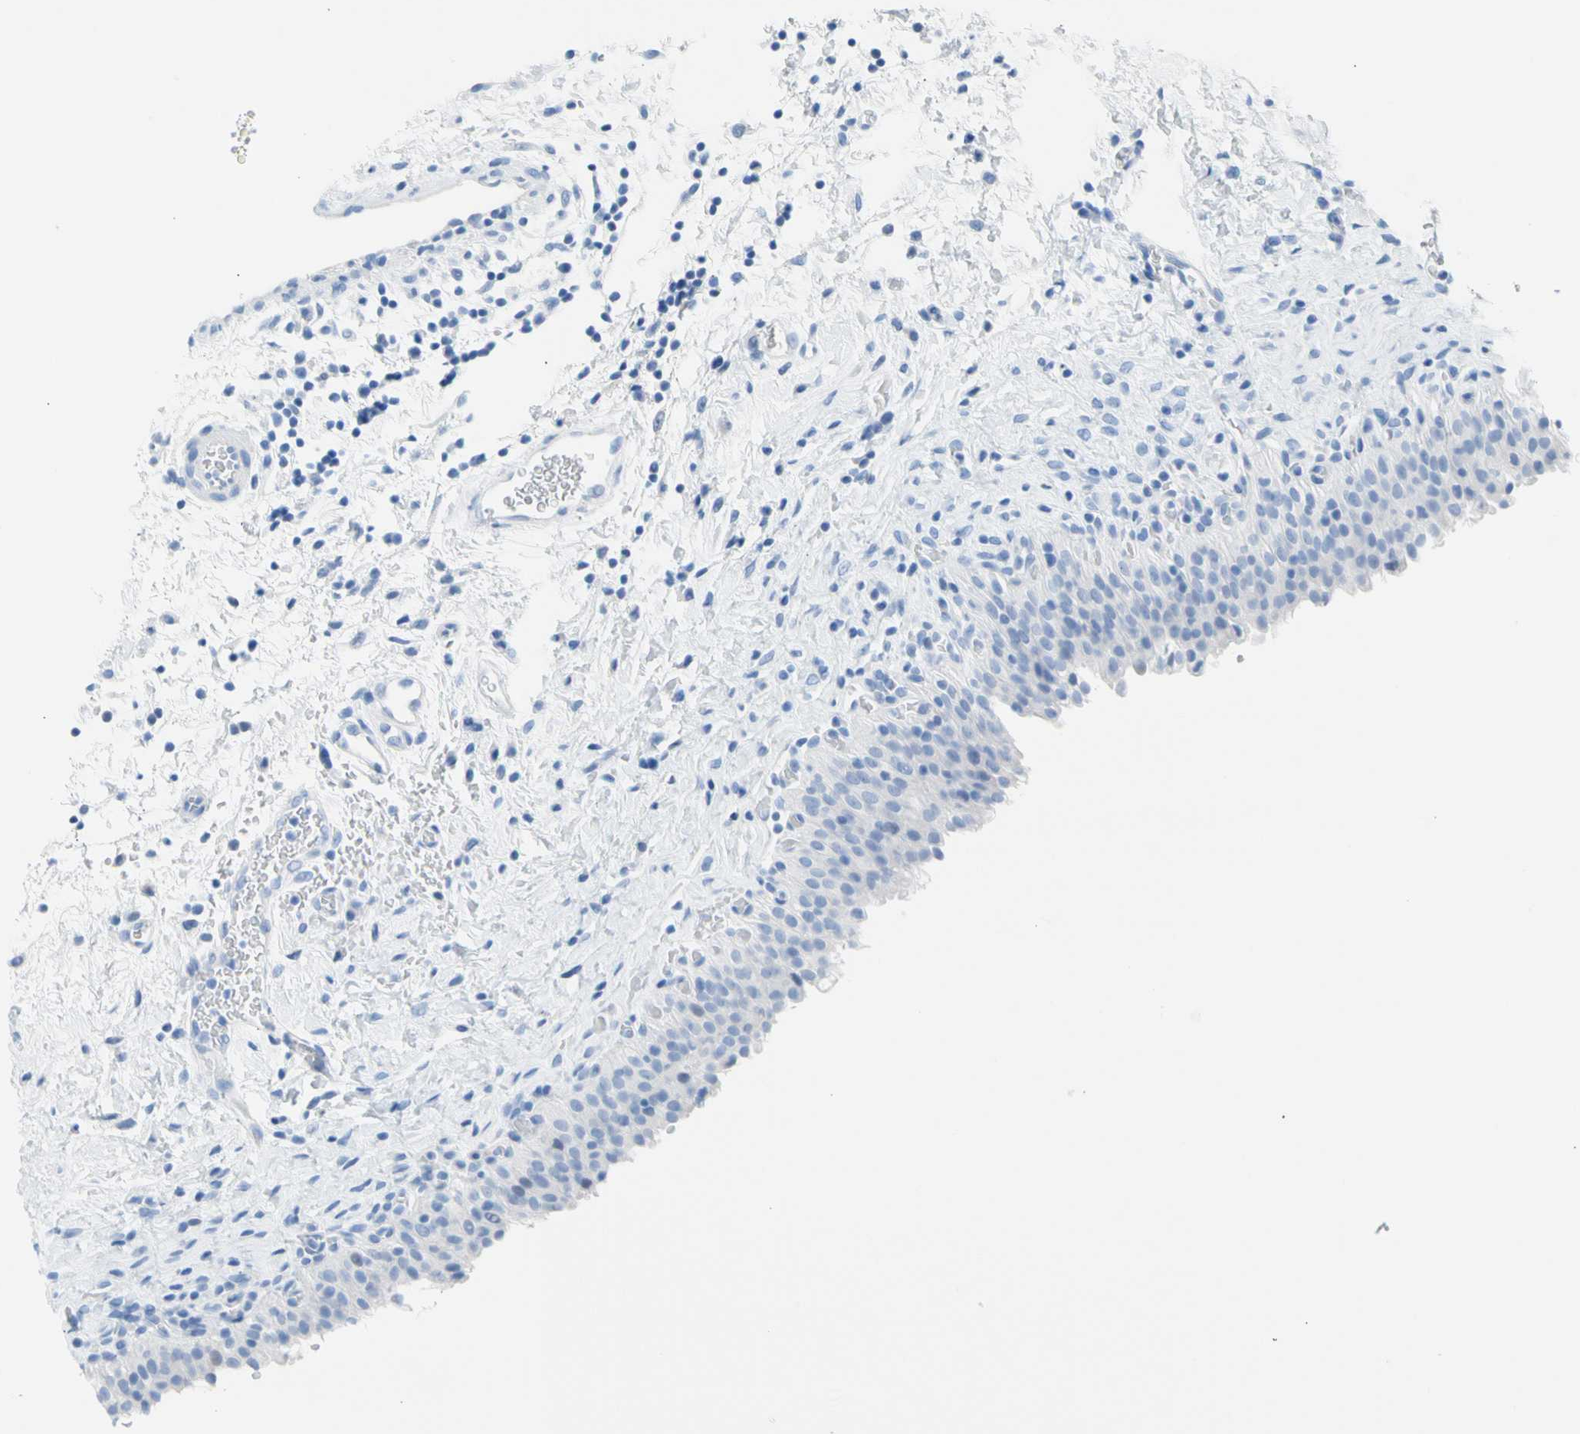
{"staining": {"intensity": "negative", "quantity": "none", "location": "none"}, "tissue": "urinary bladder", "cell_type": "Urothelial cells", "image_type": "normal", "snomed": [{"axis": "morphology", "description": "Normal tissue, NOS"}, {"axis": "topography", "description": "Urinary bladder"}], "caption": "Immunohistochemistry (IHC) histopathology image of unremarkable urinary bladder: urinary bladder stained with DAB displays no significant protein positivity in urothelial cells. (DAB (3,3'-diaminobenzidine) immunohistochemistry, high magnification).", "gene": "CEL", "patient": {"sex": "male", "age": 51}}